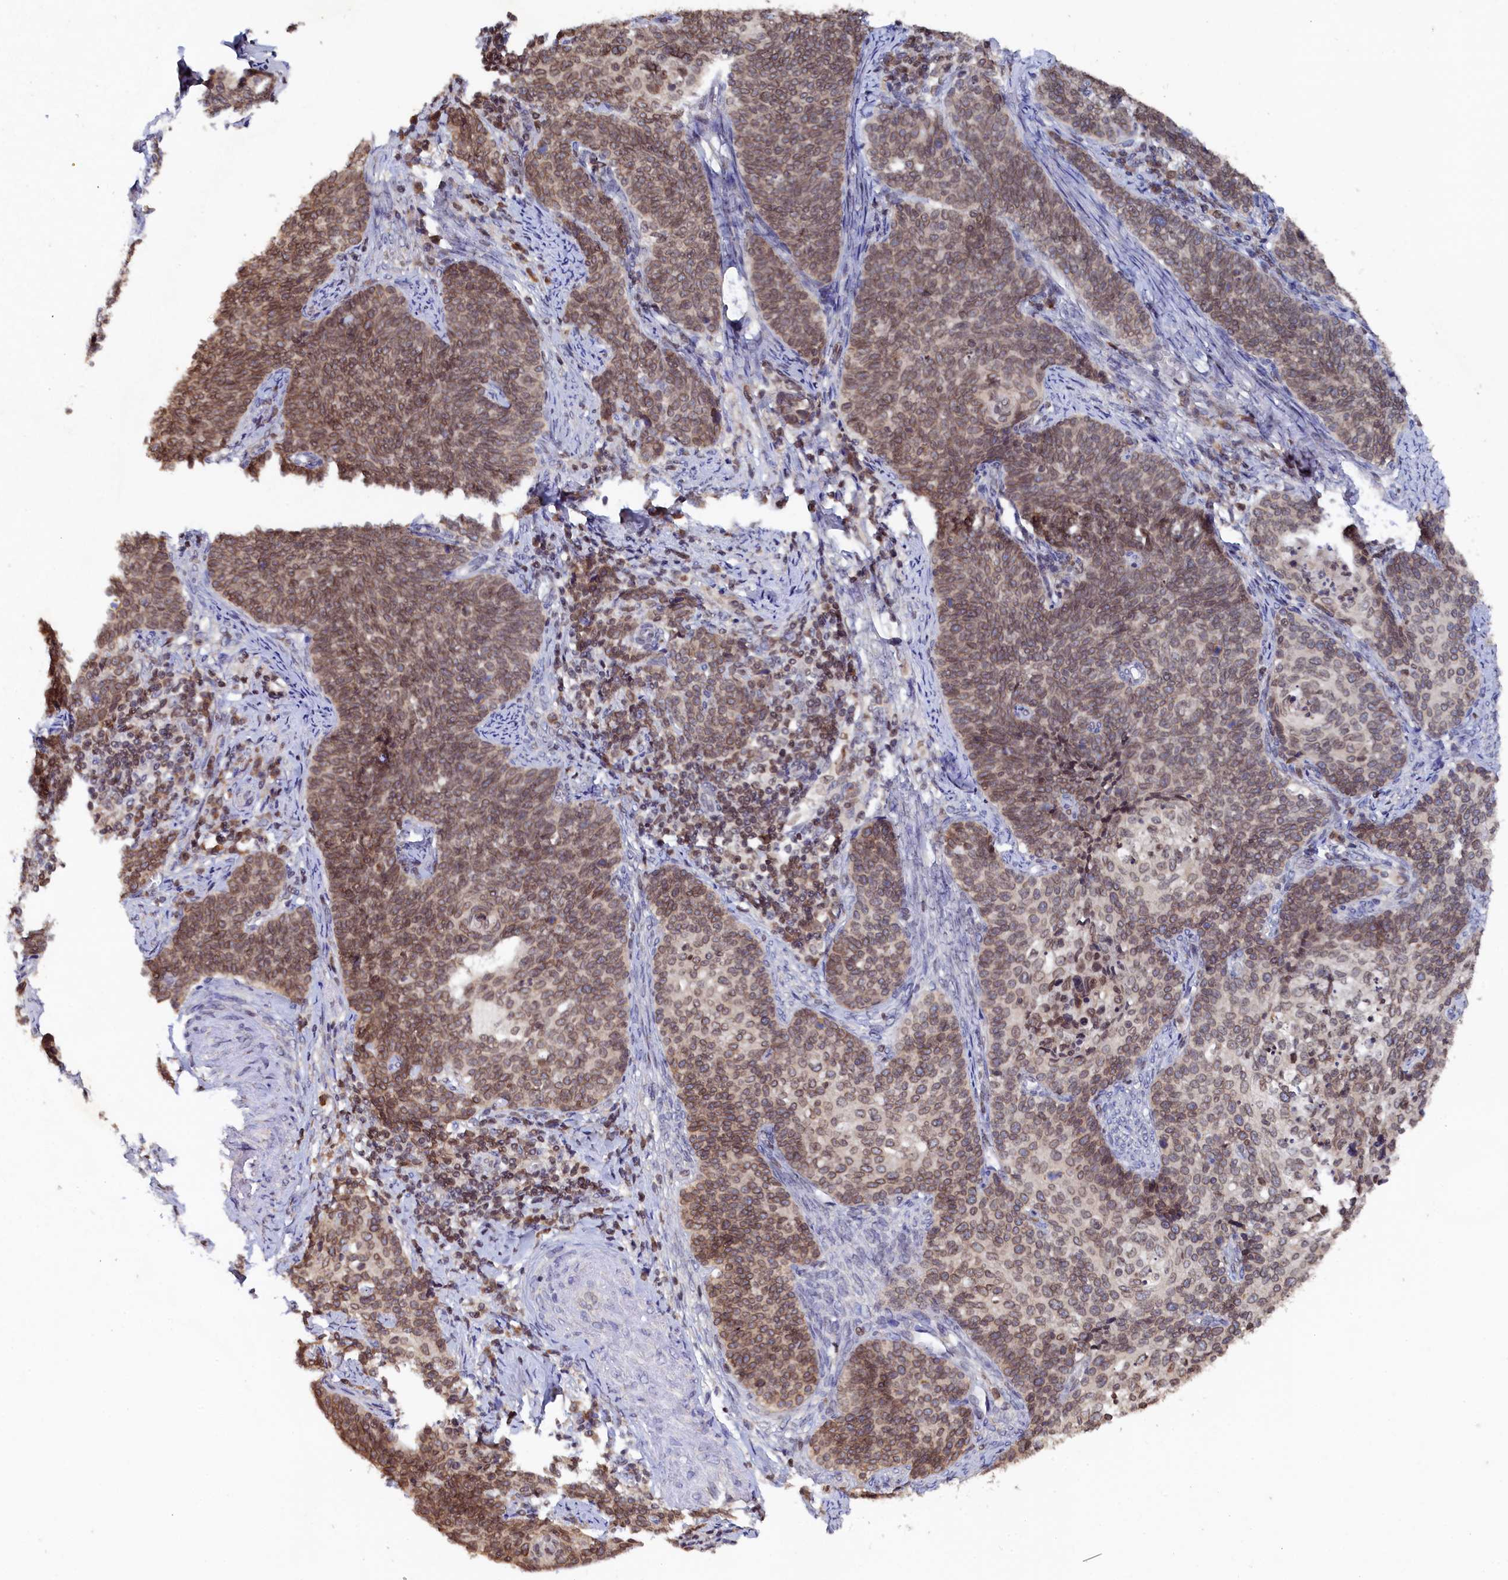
{"staining": {"intensity": "moderate", "quantity": ">75%", "location": "cytoplasmic/membranous,nuclear"}, "tissue": "cervical cancer", "cell_type": "Tumor cells", "image_type": "cancer", "snomed": [{"axis": "morphology", "description": "Squamous cell carcinoma, NOS"}, {"axis": "topography", "description": "Cervix"}], "caption": "Protein staining of cervical squamous cell carcinoma tissue demonstrates moderate cytoplasmic/membranous and nuclear expression in about >75% of tumor cells.", "gene": "ANKEF1", "patient": {"sex": "female", "age": 39}}